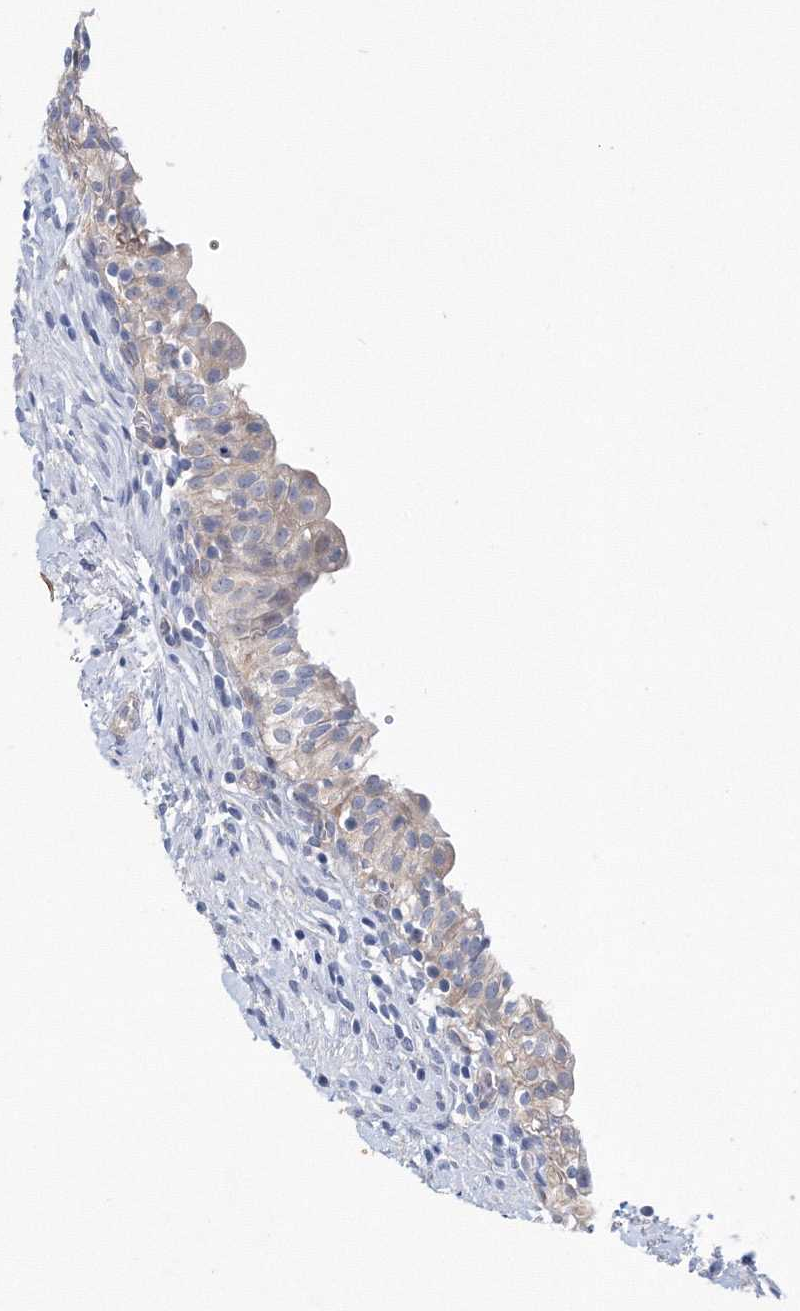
{"staining": {"intensity": "weak", "quantity": "25%-75%", "location": "cytoplasmic/membranous"}, "tissue": "urinary bladder", "cell_type": "Urothelial cells", "image_type": "normal", "snomed": [{"axis": "morphology", "description": "Normal tissue, NOS"}, {"axis": "topography", "description": "Urinary bladder"}], "caption": "Immunohistochemistry photomicrograph of benign urinary bladder: urinary bladder stained using IHC demonstrates low levels of weak protein expression localized specifically in the cytoplasmic/membranous of urothelial cells, appearing as a cytoplasmic/membranous brown color.", "gene": "TANC1", "patient": {"sex": "male", "age": 55}}